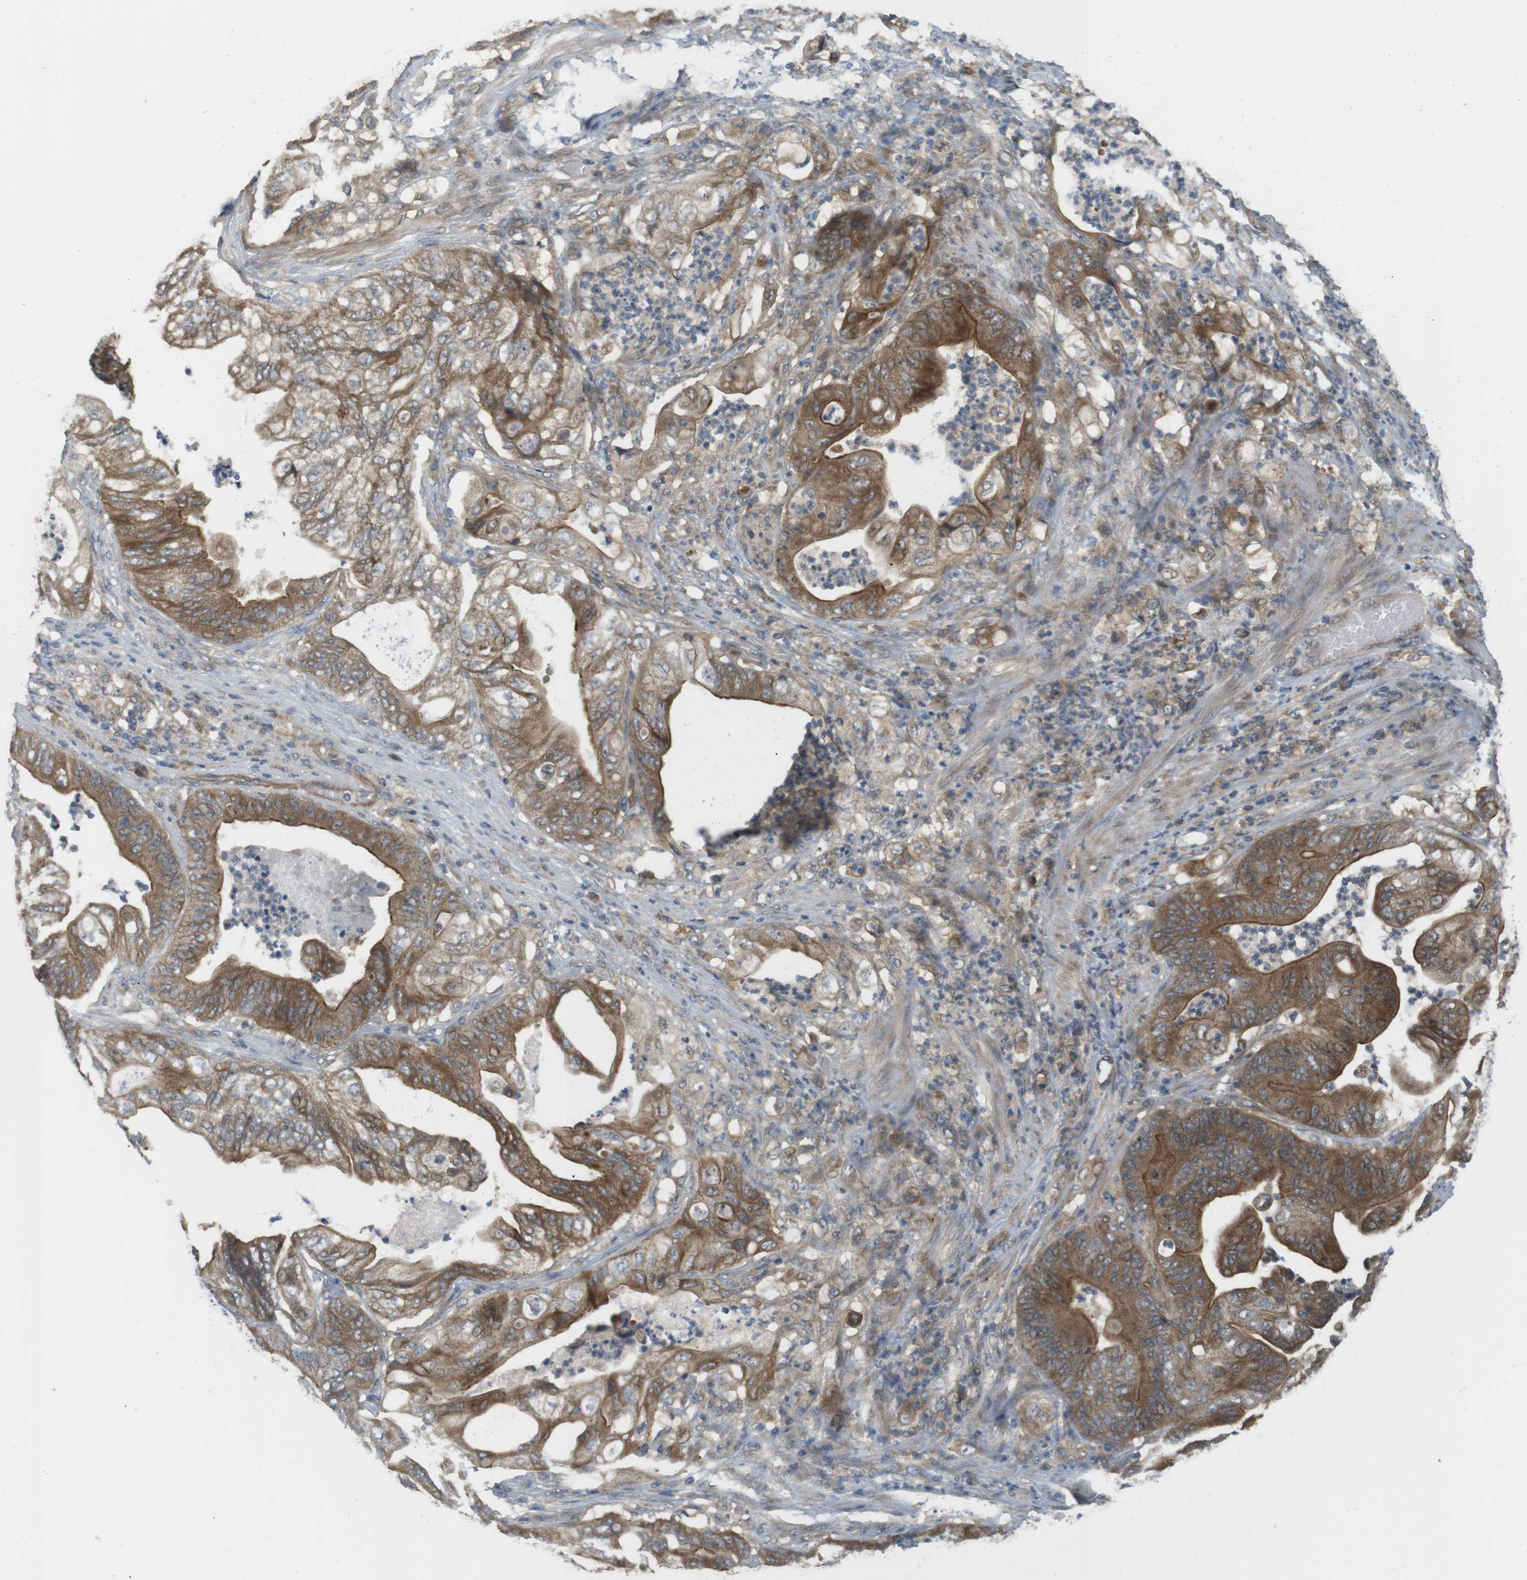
{"staining": {"intensity": "moderate", "quantity": ">75%", "location": "cytoplasmic/membranous"}, "tissue": "stomach cancer", "cell_type": "Tumor cells", "image_type": "cancer", "snomed": [{"axis": "morphology", "description": "Adenocarcinoma, NOS"}, {"axis": "topography", "description": "Stomach"}], "caption": "Human stomach adenocarcinoma stained with a protein marker displays moderate staining in tumor cells.", "gene": "RNF130", "patient": {"sex": "female", "age": 73}}